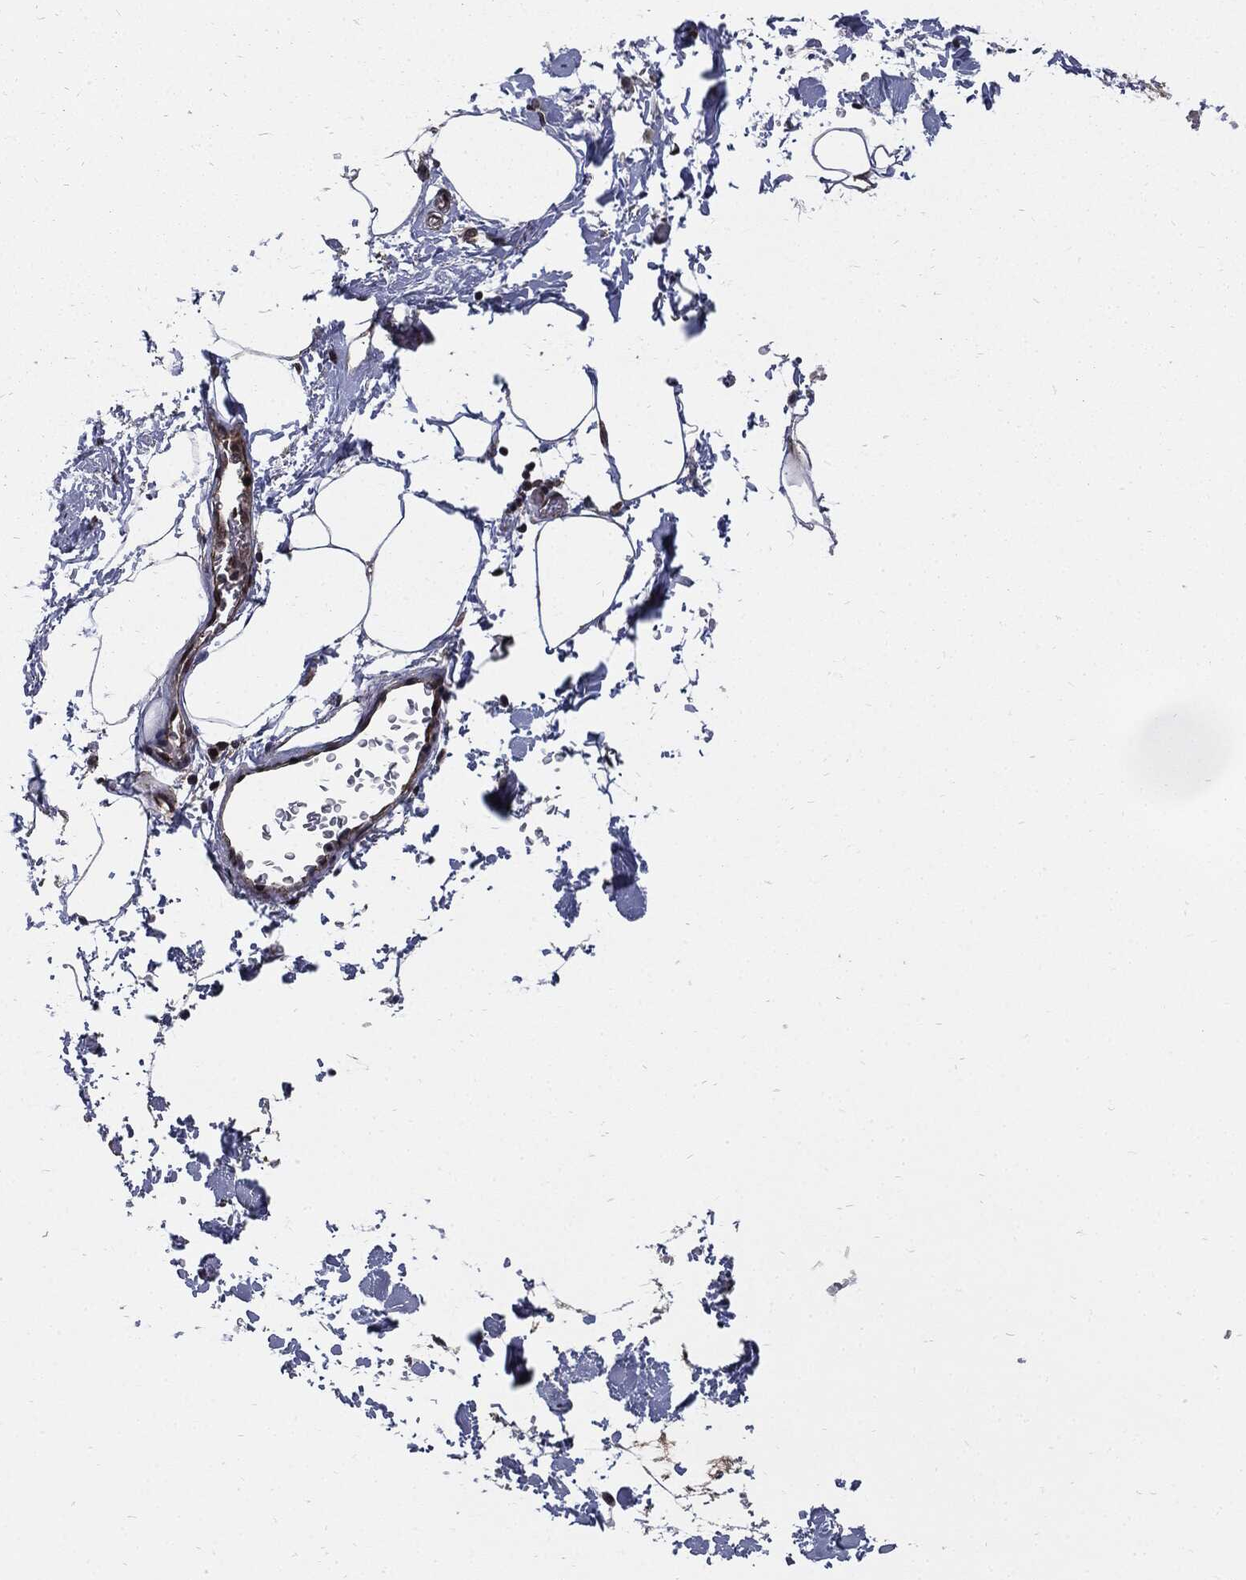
{"staining": {"intensity": "negative", "quantity": "none", "location": "none"}, "tissue": "adipose tissue", "cell_type": "Adipocytes", "image_type": "normal", "snomed": [{"axis": "morphology", "description": "Normal tissue, NOS"}, {"axis": "topography", "description": "Soft tissue"}, {"axis": "topography", "description": "Adipose tissue"}, {"axis": "topography", "description": "Vascular tissue"}, {"axis": "topography", "description": "Peripheral nerve tissue"}], "caption": "This is an IHC image of normal human adipose tissue. There is no positivity in adipocytes.", "gene": "PTPA", "patient": {"sex": "male", "age": 68}}